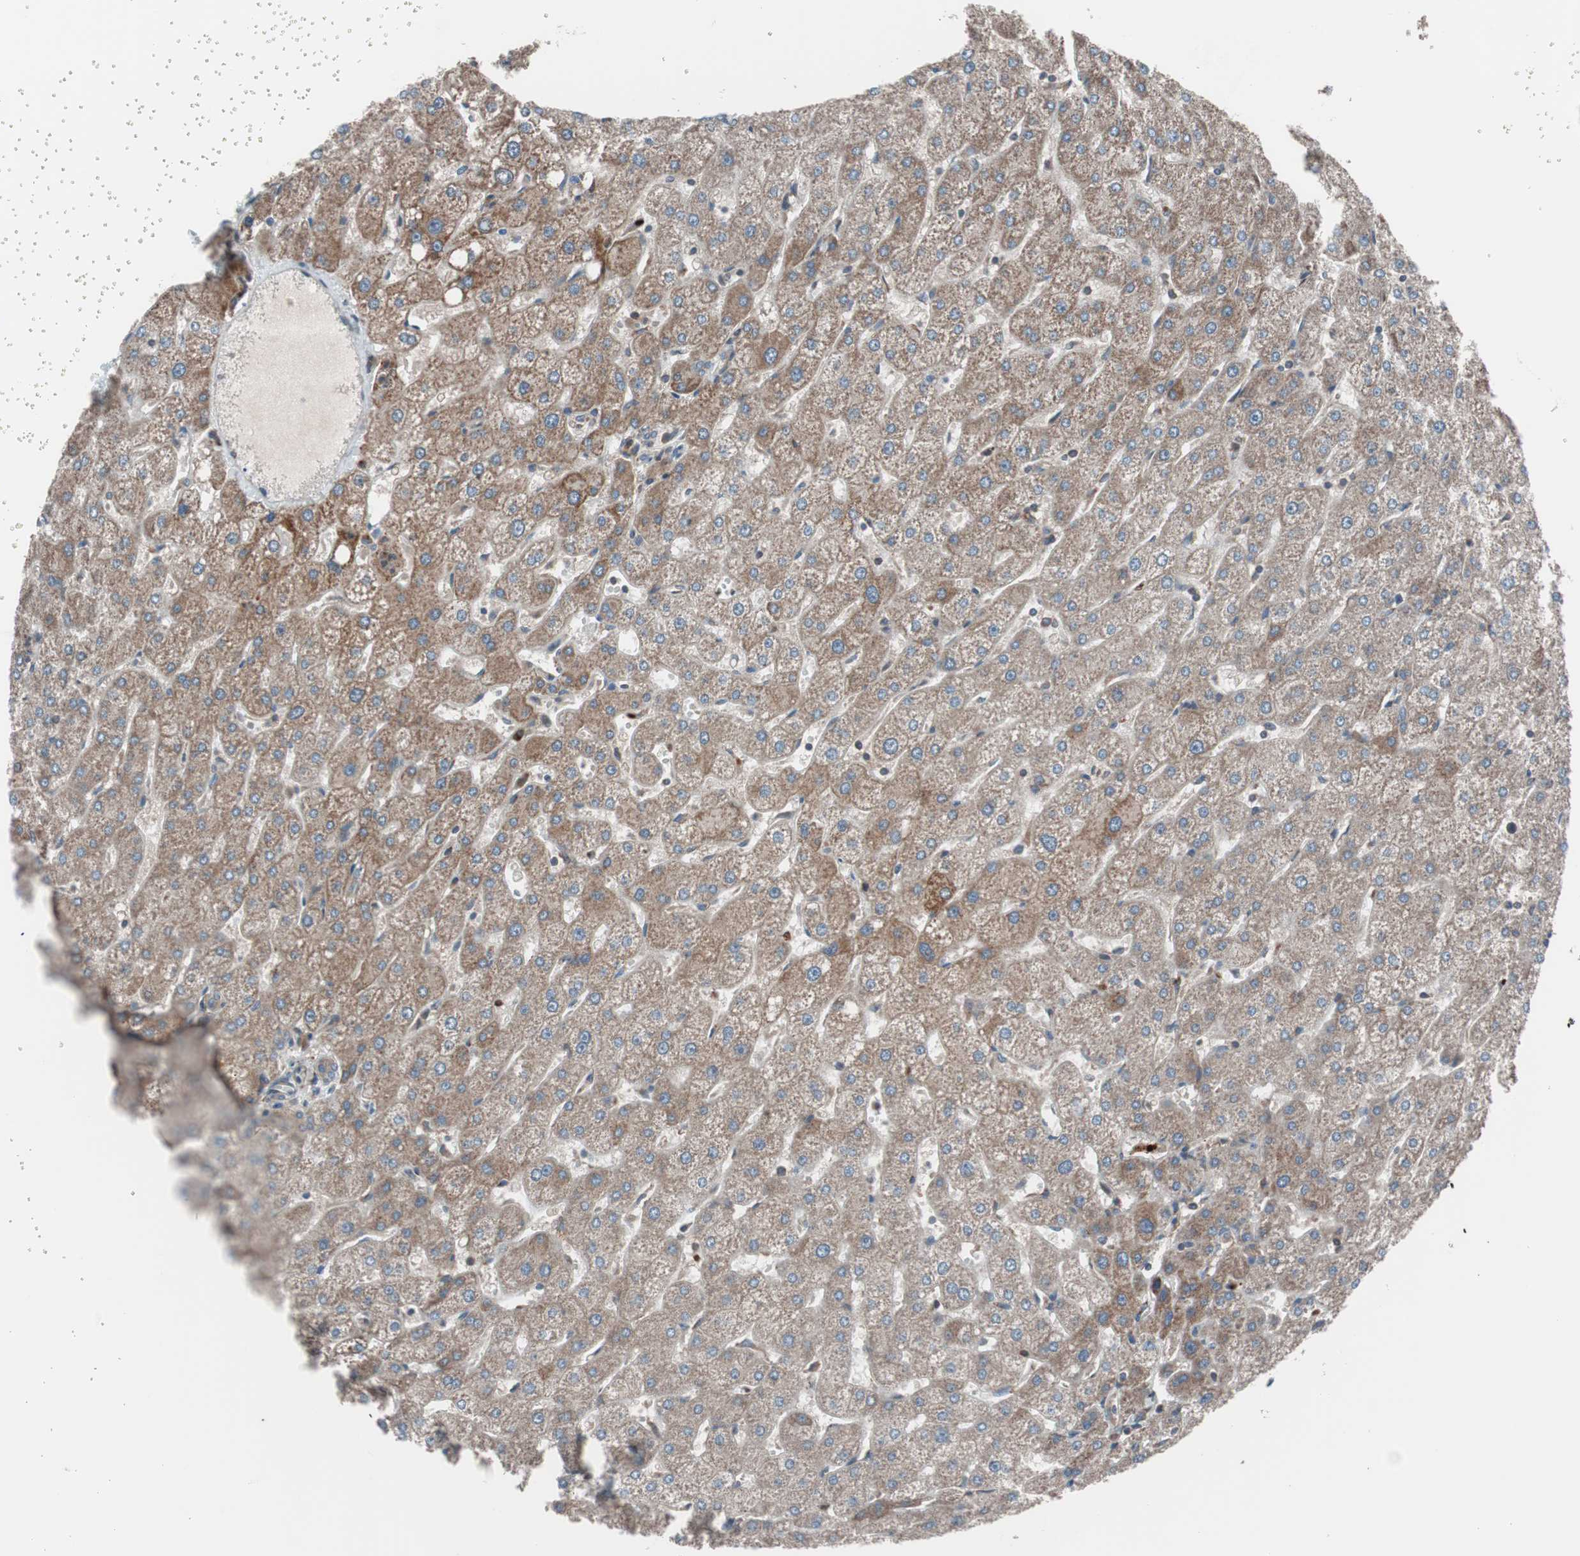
{"staining": {"intensity": "weak", "quantity": ">75%", "location": "cytoplasmic/membranous"}, "tissue": "liver", "cell_type": "Cholangiocytes", "image_type": "normal", "snomed": [{"axis": "morphology", "description": "Normal tissue, NOS"}, {"axis": "topography", "description": "Liver"}], "caption": "DAB immunohistochemical staining of normal liver demonstrates weak cytoplasmic/membranous protein positivity in about >75% of cholangiocytes. The protein of interest is stained brown, and the nuclei are stained in blue (DAB IHC with brightfield microscopy, high magnification).", "gene": "SEC31A", "patient": {"sex": "male", "age": 67}}